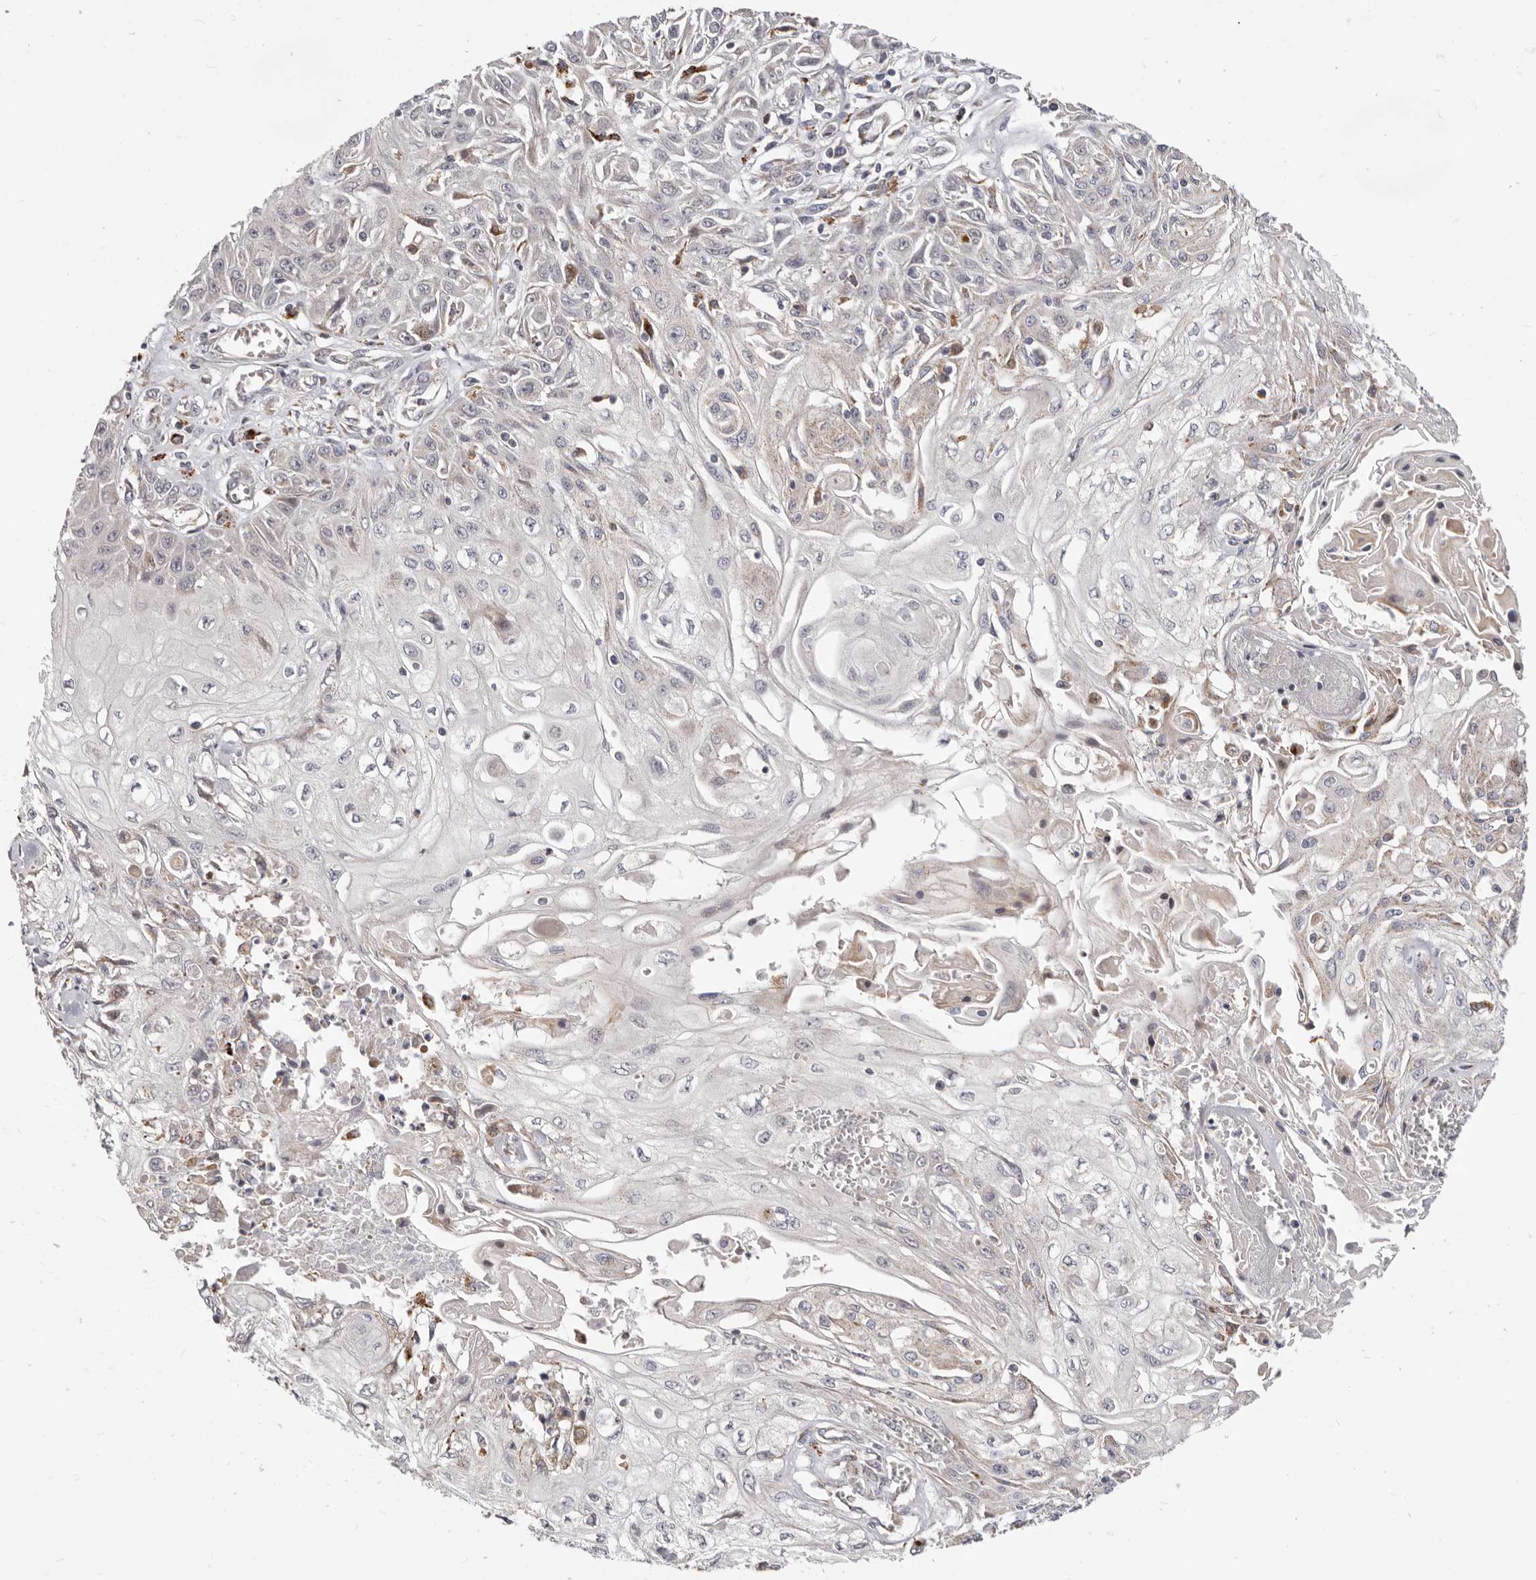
{"staining": {"intensity": "negative", "quantity": "none", "location": "none"}, "tissue": "skin cancer", "cell_type": "Tumor cells", "image_type": "cancer", "snomed": [{"axis": "morphology", "description": "Squamous cell carcinoma, NOS"}, {"axis": "morphology", "description": "Squamous cell carcinoma, metastatic, NOS"}, {"axis": "topography", "description": "Skin"}, {"axis": "topography", "description": "Lymph node"}], "caption": "Immunohistochemistry image of squamous cell carcinoma (skin) stained for a protein (brown), which displays no staining in tumor cells. (Brightfield microscopy of DAB IHC at high magnification).", "gene": "TOR3A", "patient": {"sex": "male", "age": 75}}